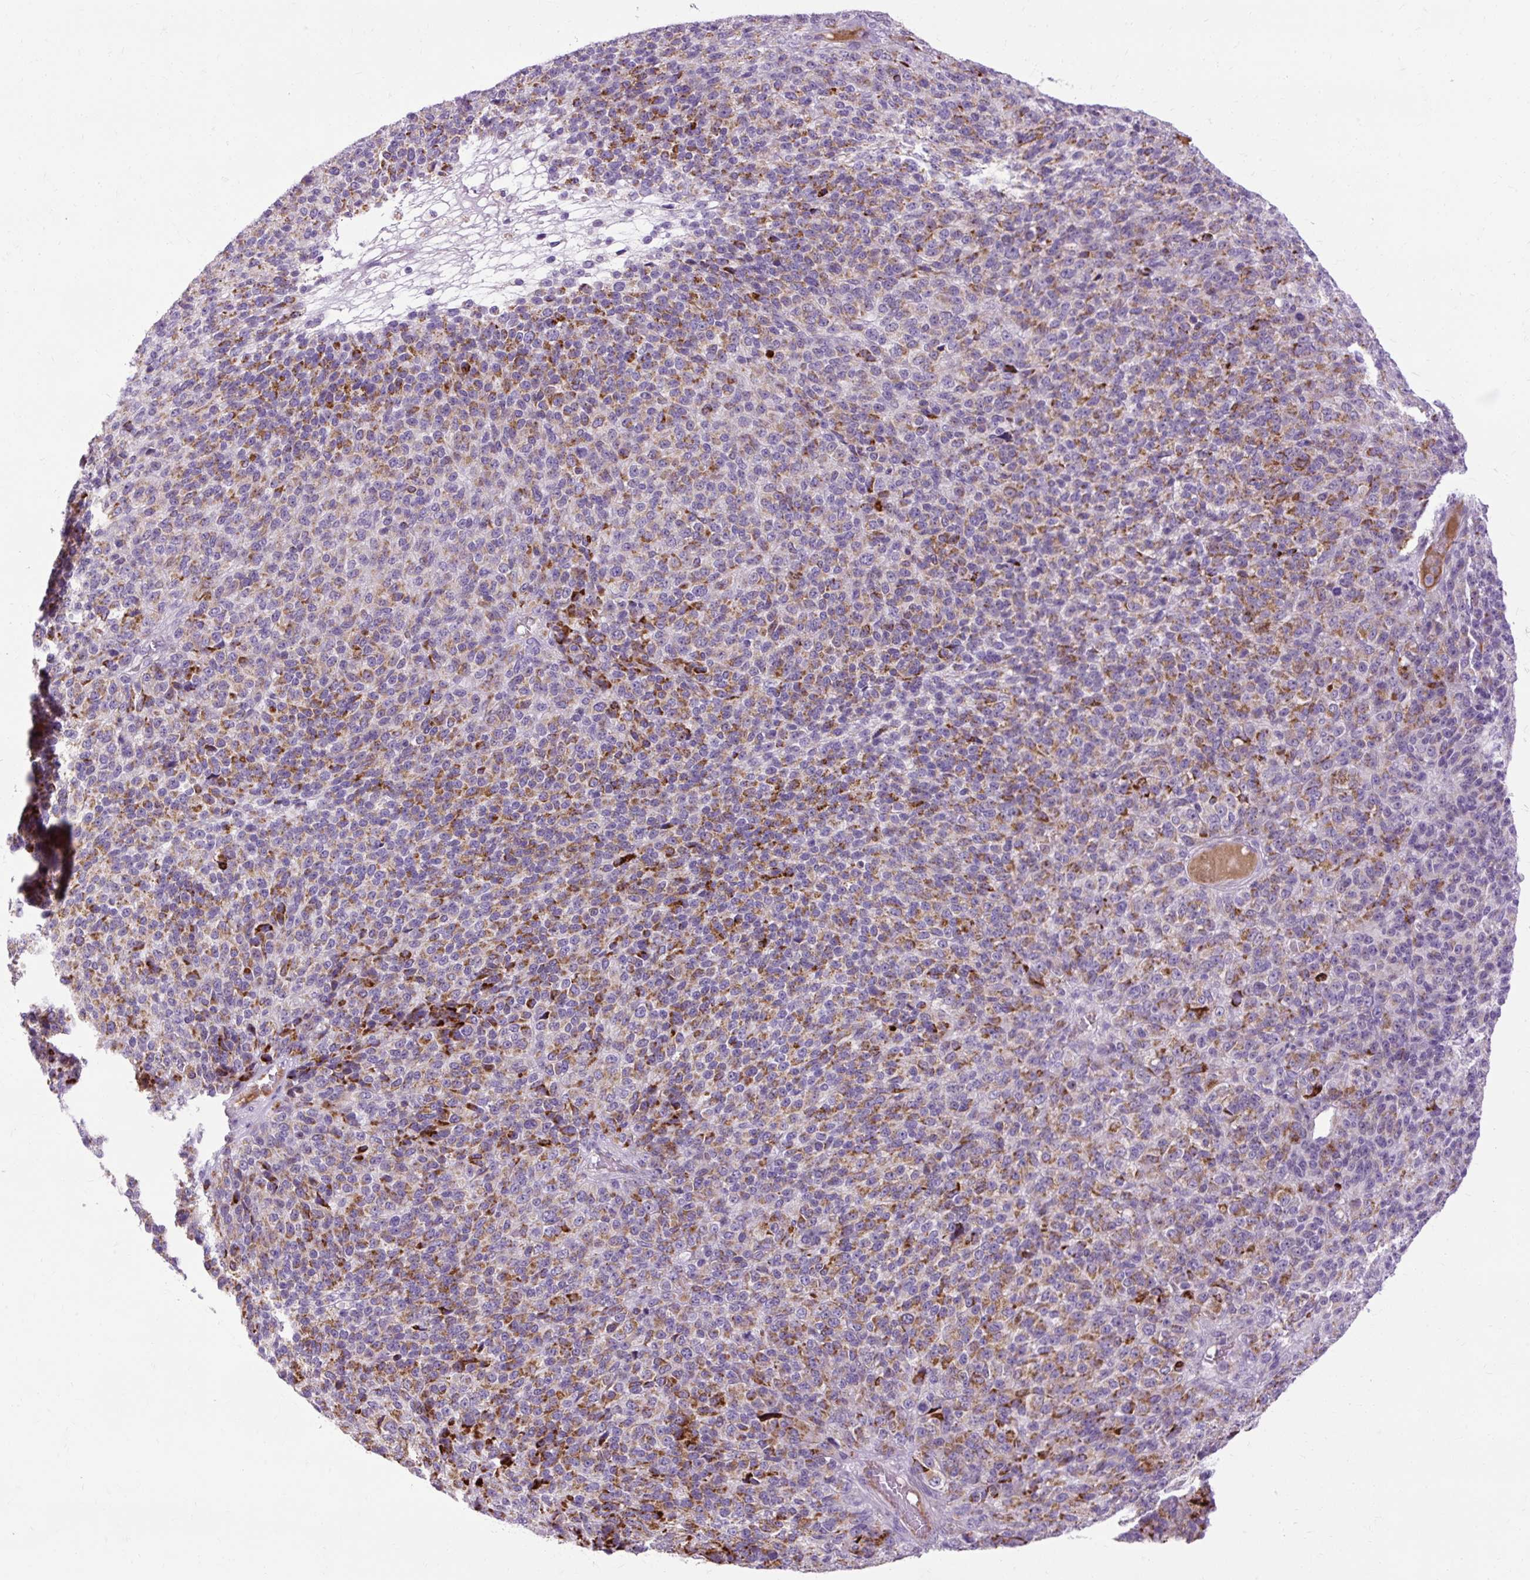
{"staining": {"intensity": "moderate", "quantity": "25%-75%", "location": "cytoplasmic/membranous"}, "tissue": "melanoma", "cell_type": "Tumor cells", "image_type": "cancer", "snomed": [{"axis": "morphology", "description": "Malignant melanoma, Metastatic site"}, {"axis": "topography", "description": "Brain"}], "caption": "Immunohistochemistry (DAB) staining of melanoma displays moderate cytoplasmic/membranous protein expression in about 25%-75% of tumor cells.", "gene": "ARRDC2", "patient": {"sex": "female", "age": 56}}